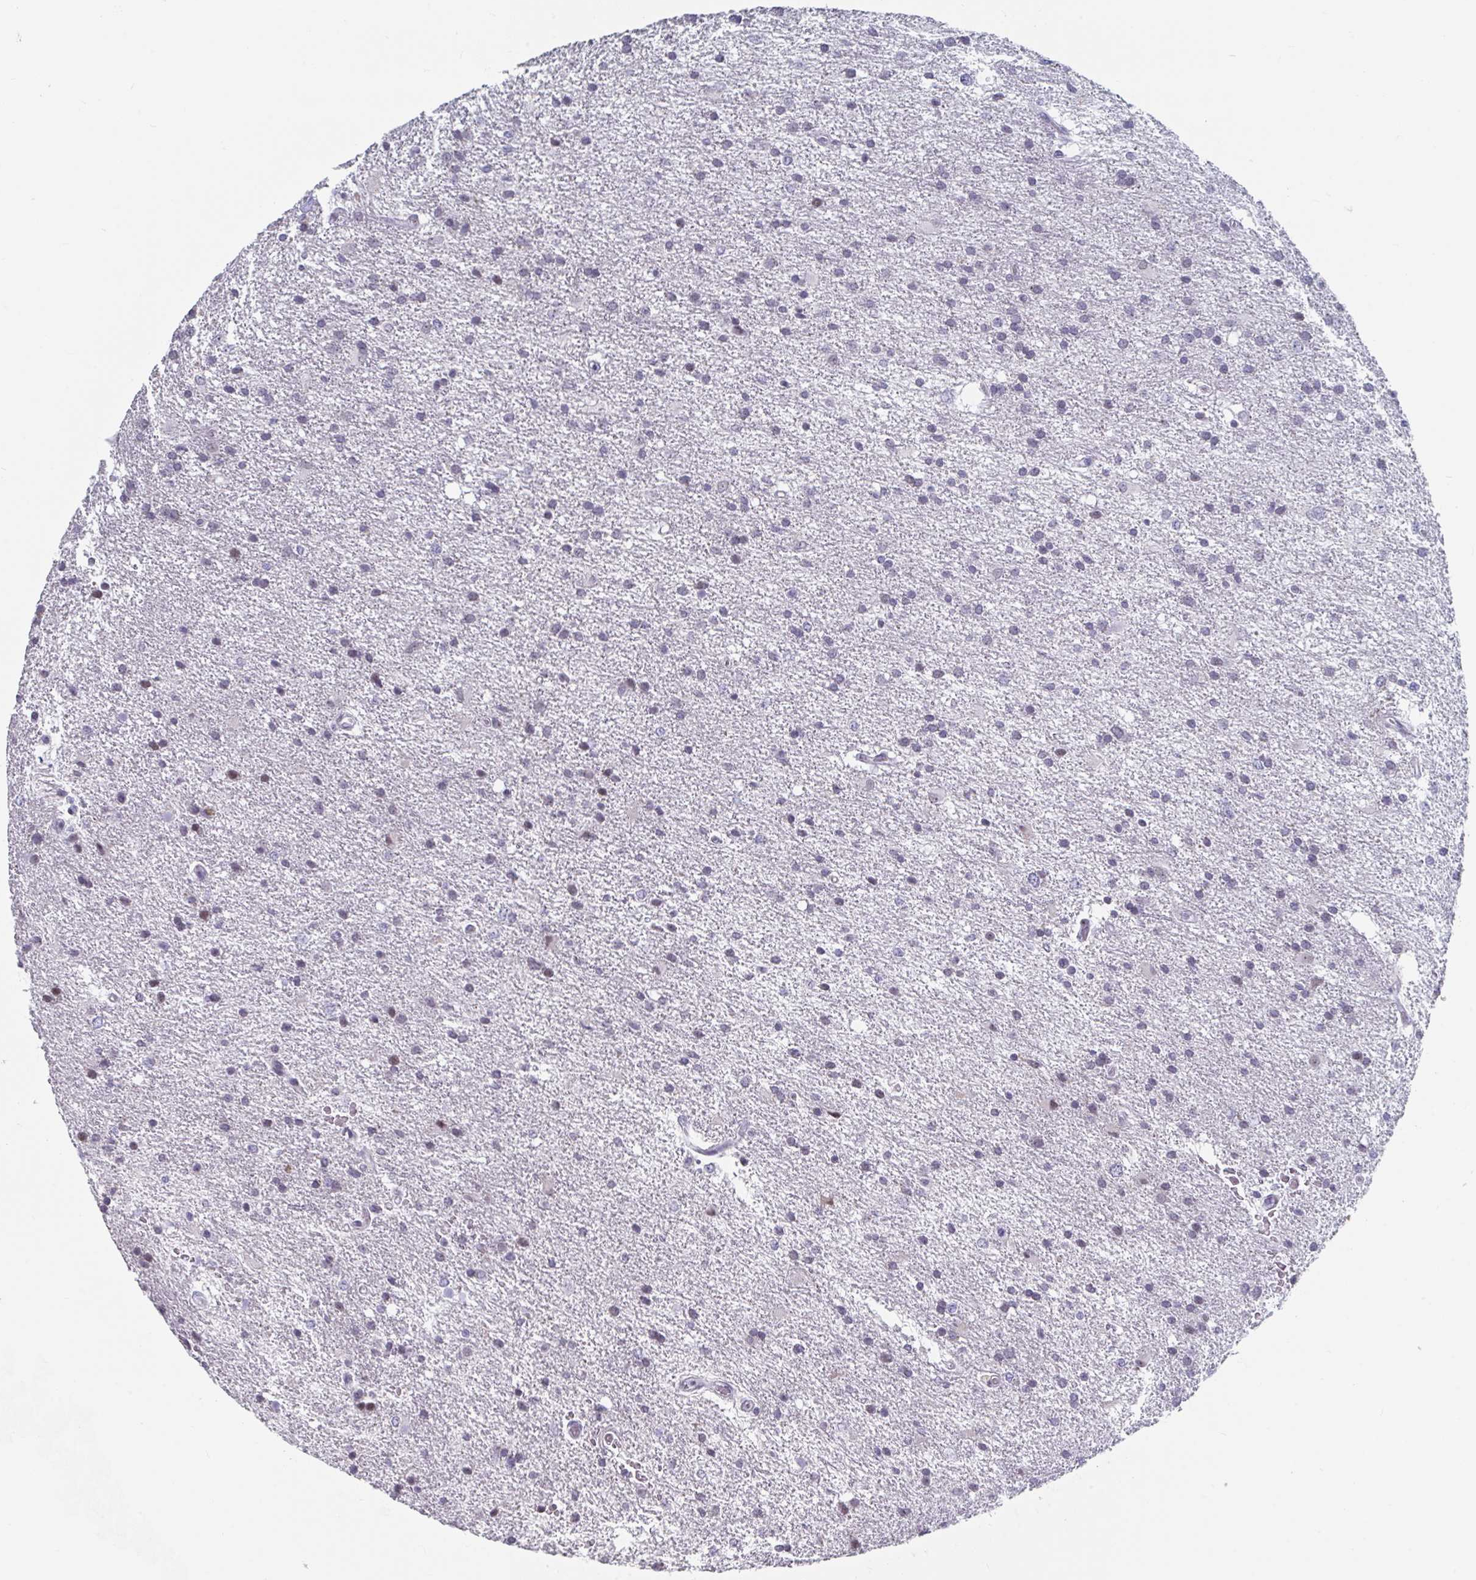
{"staining": {"intensity": "weak", "quantity": "<25%", "location": "nuclear"}, "tissue": "glioma", "cell_type": "Tumor cells", "image_type": "cancer", "snomed": [{"axis": "morphology", "description": "Glioma, malignant, High grade"}, {"axis": "topography", "description": "Brain"}], "caption": "High power microscopy histopathology image of an immunohistochemistry photomicrograph of glioma, revealing no significant positivity in tumor cells.", "gene": "NR1H2", "patient": {"sex": "male", "age": 68}}